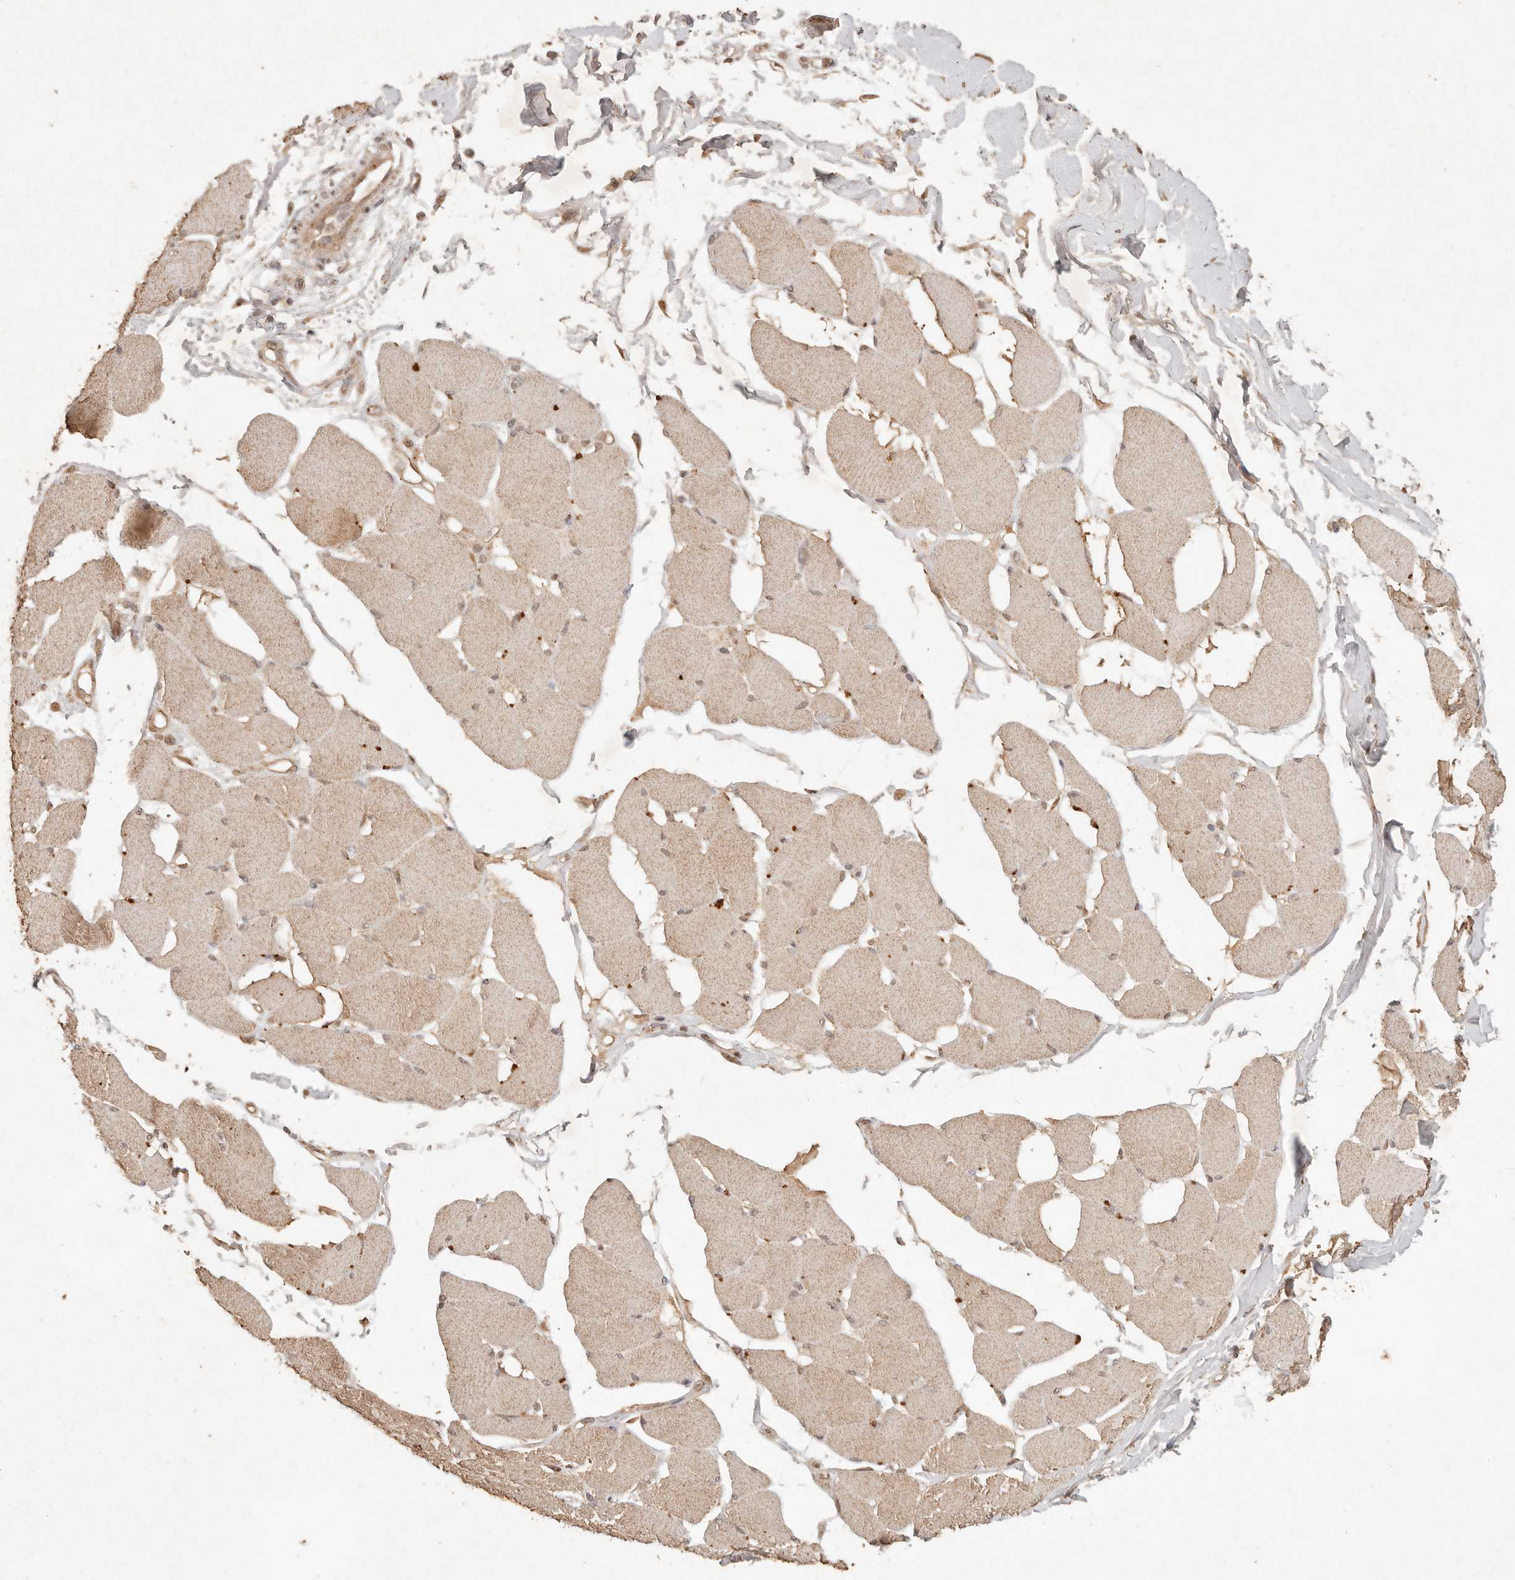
{"staining": {"intensity": "moderate", "quantity": ">75%", "location": "cytoplasmic/membranous"}, "tissue": "skeletal muscle", "cell_type": "Myocytes", "image_type": "normal", "snomed": [{"axis": "morphology", "description": "Normal tissue, NOS"}, {"axis": "topography", "description": "Skin"}, {"axis": "topography", "description": "Skeletal muscle"}], "caption": "Moderate cytoplasmic/membranous positivity is identified in about >75% of myocytes in normal skeletal muscle.", "gene": "LMO4", "patient": {"sex": "male", "age": 83}}